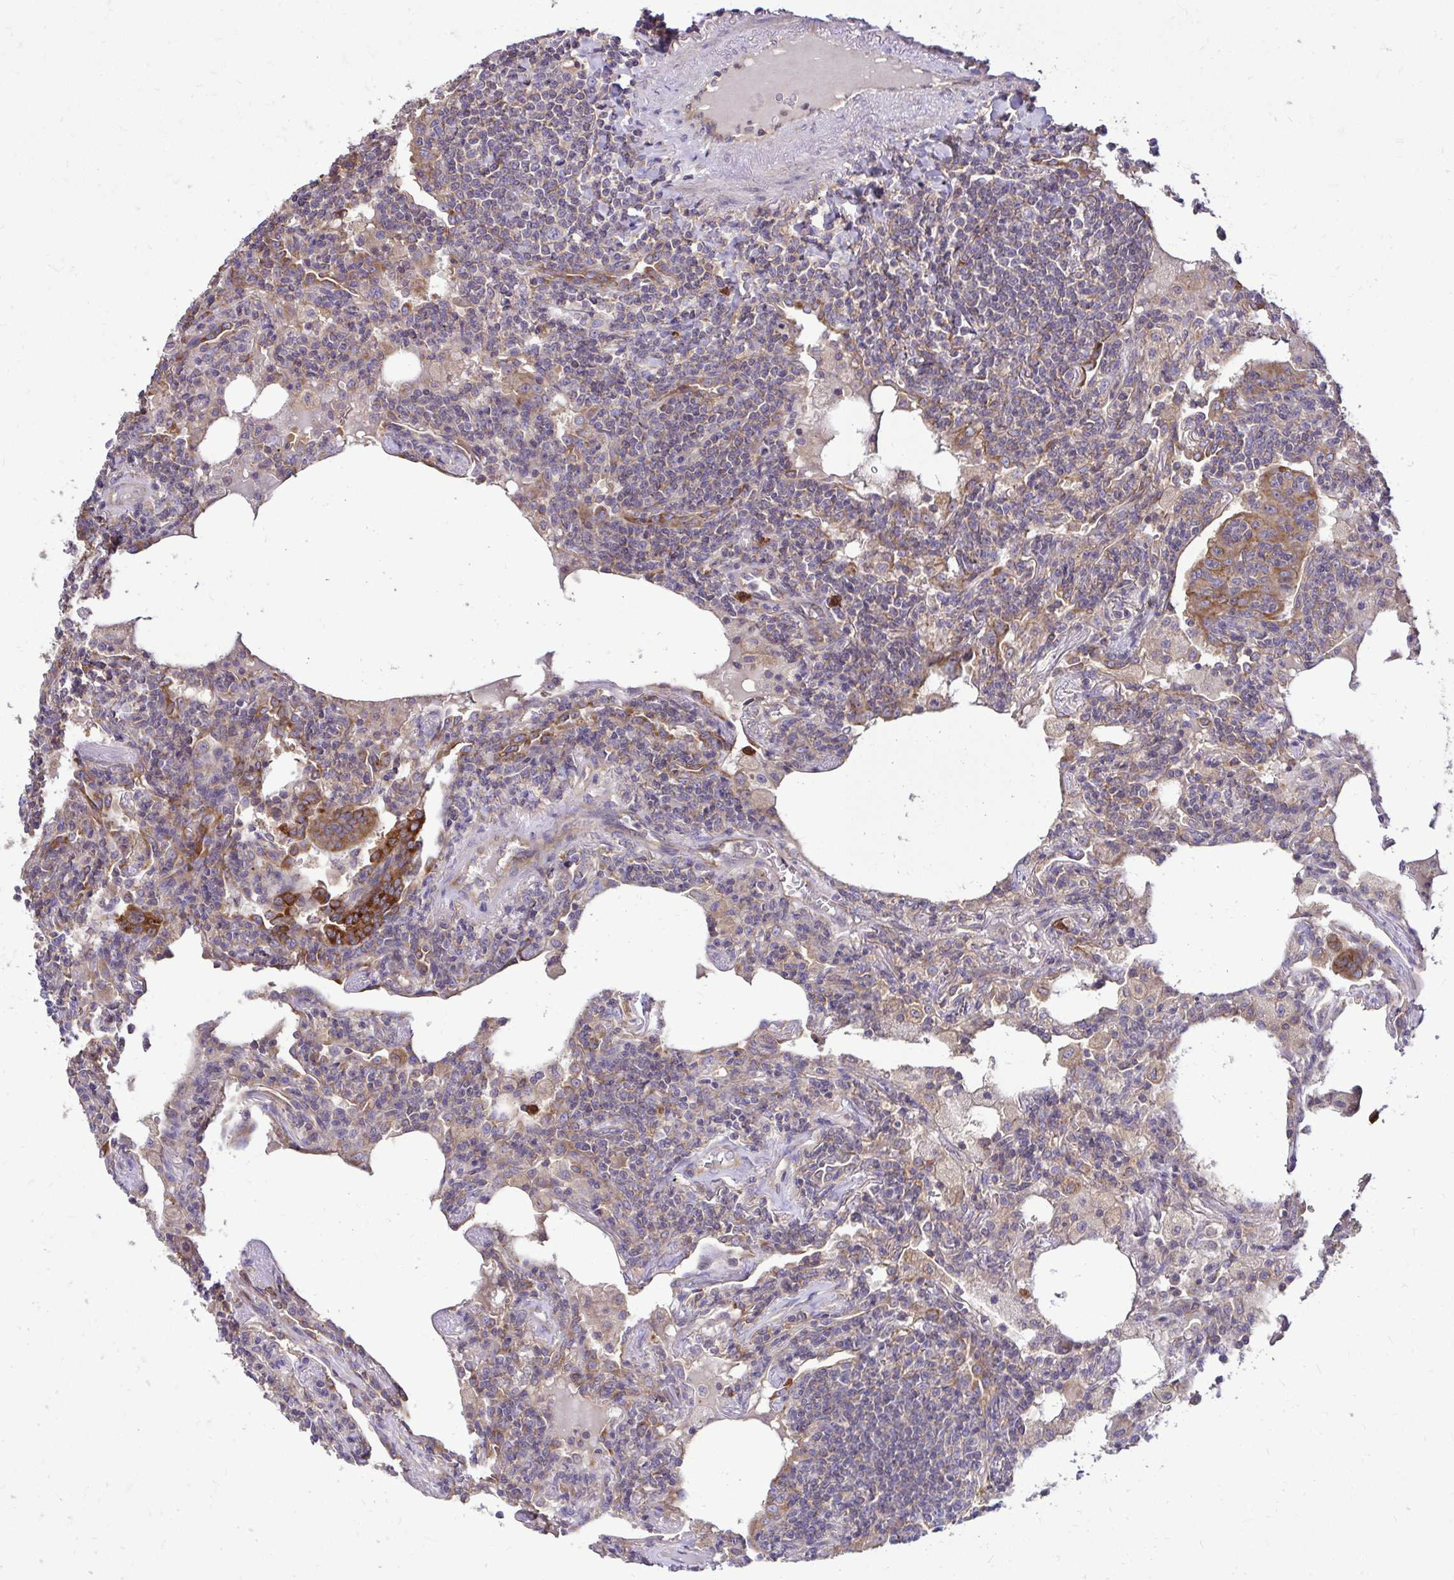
{"staining": {"intensity": "negative", "quantity": "none", "location": "none"}, "tissue": "lymphoma", "cell_type": "Tumor cells", "image_type": "cancer", "snomed": [{"axis": "morphology", "description": "Malignant lymphoma, non-Hodgkin's type, Low grade"}, {"axis": "topography", "description": "Lung"}], "caption": "Immunohistochemistry of low-grade malignant lymphoma, non-Hodgkin's type shows no expression in tumor cells.", "gene": "FMR1", "patient": {"sex": "female", "age": 71}}